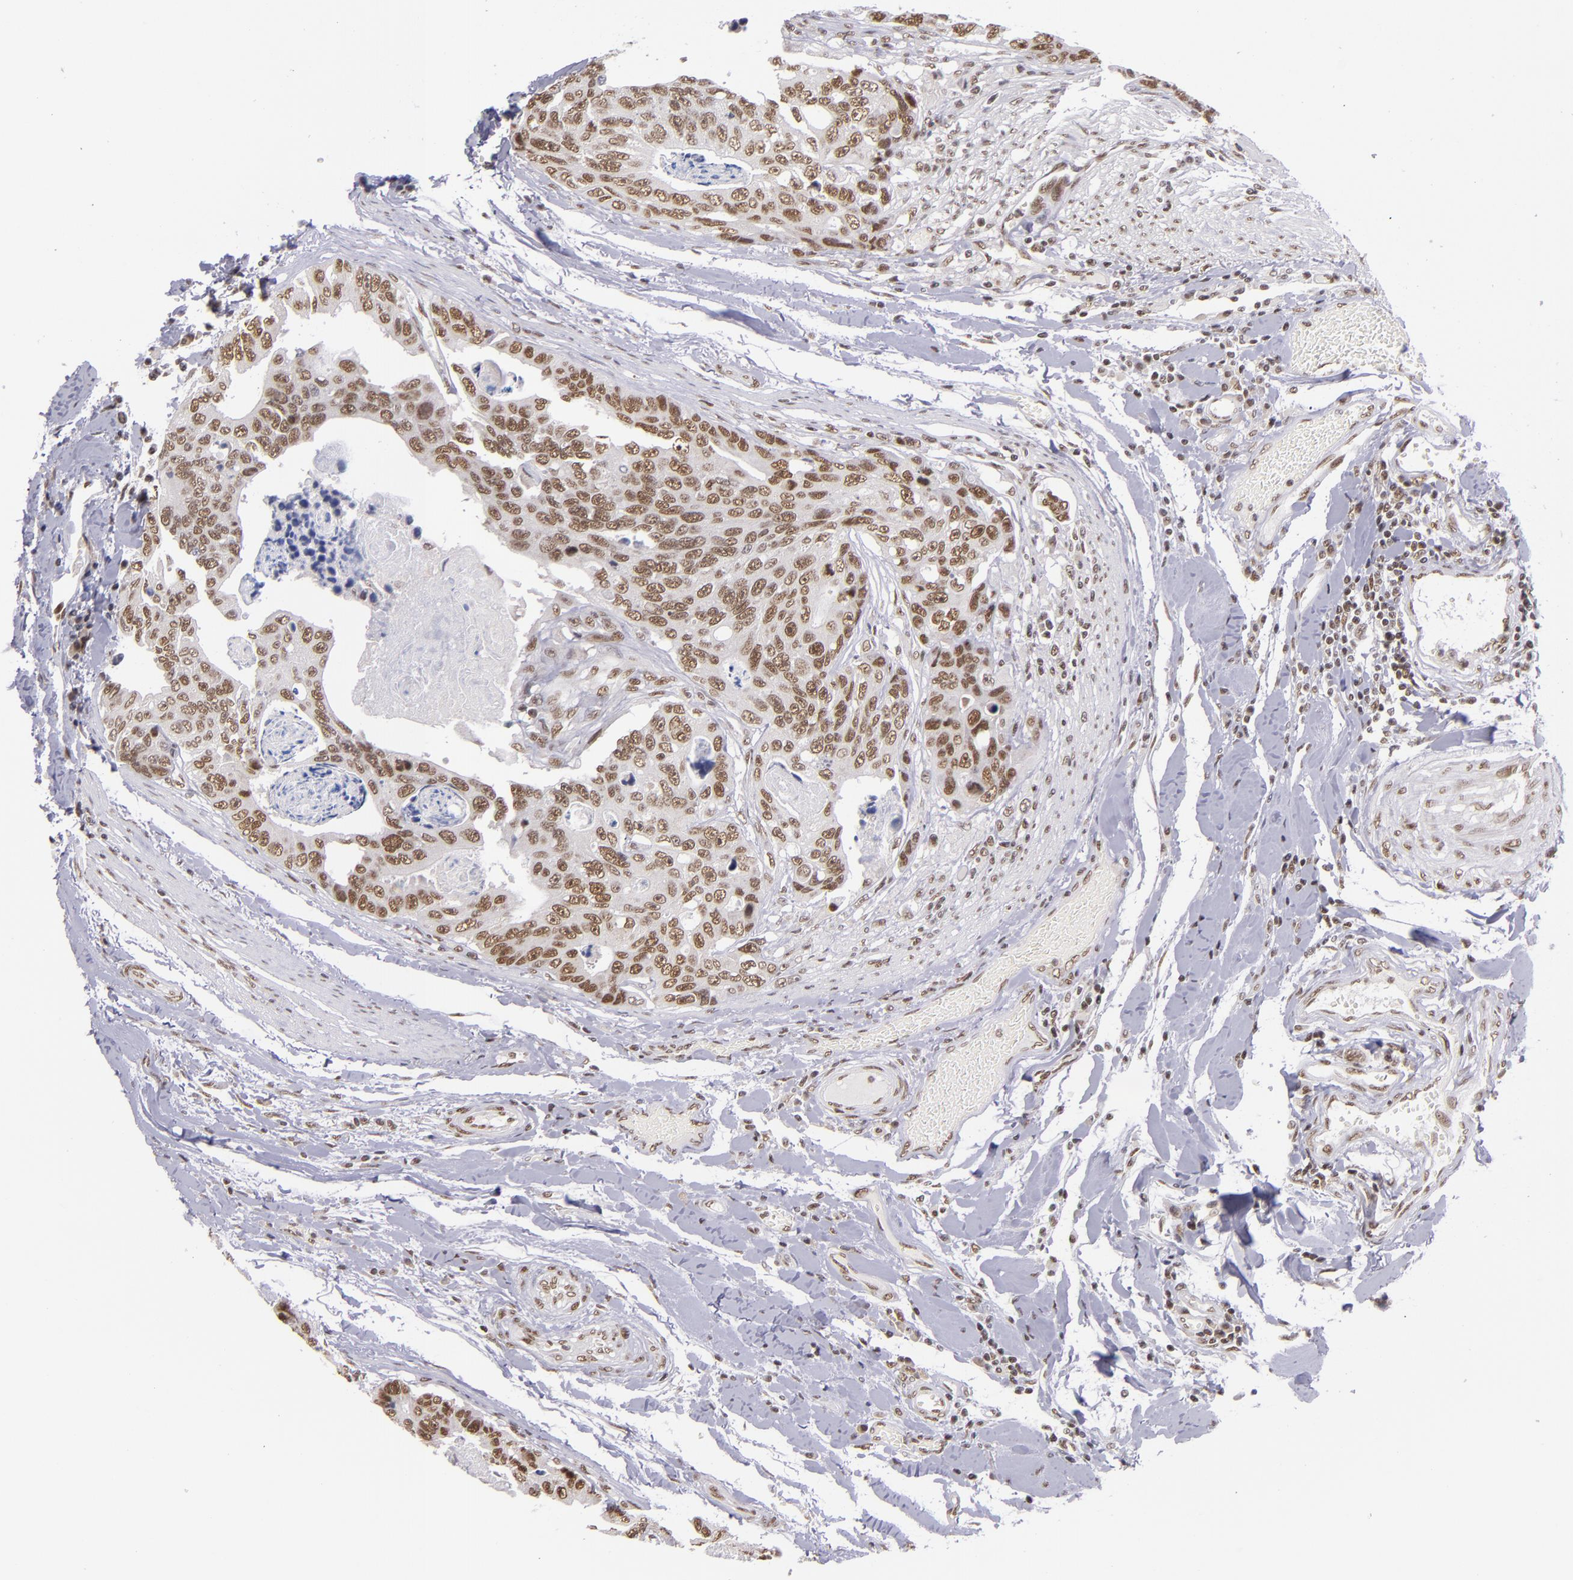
{"staining": {"intensity": "moderate", "quantity": ">75%", "location": "nuclear"}, "tissue": "colorectal cancer", "cell_type": "Tumor cells", "image_type": "cancer", "snomed": [{"axis": "morphology", "description": "Adenocarcinoma, NOS"}, {"axis": "topography", "description": "Colon"}], "caption": "This micrograph shows colorectal adenocarcinoma stained with immunohistochemistry (IHC) to label a protein in brown. The nuclear of tumor cells show moderate positivity for the protein. Nuclei are counter-stained blue.", "gene": "ZNF148", "patient": {"sex": "female", "age": 86}}